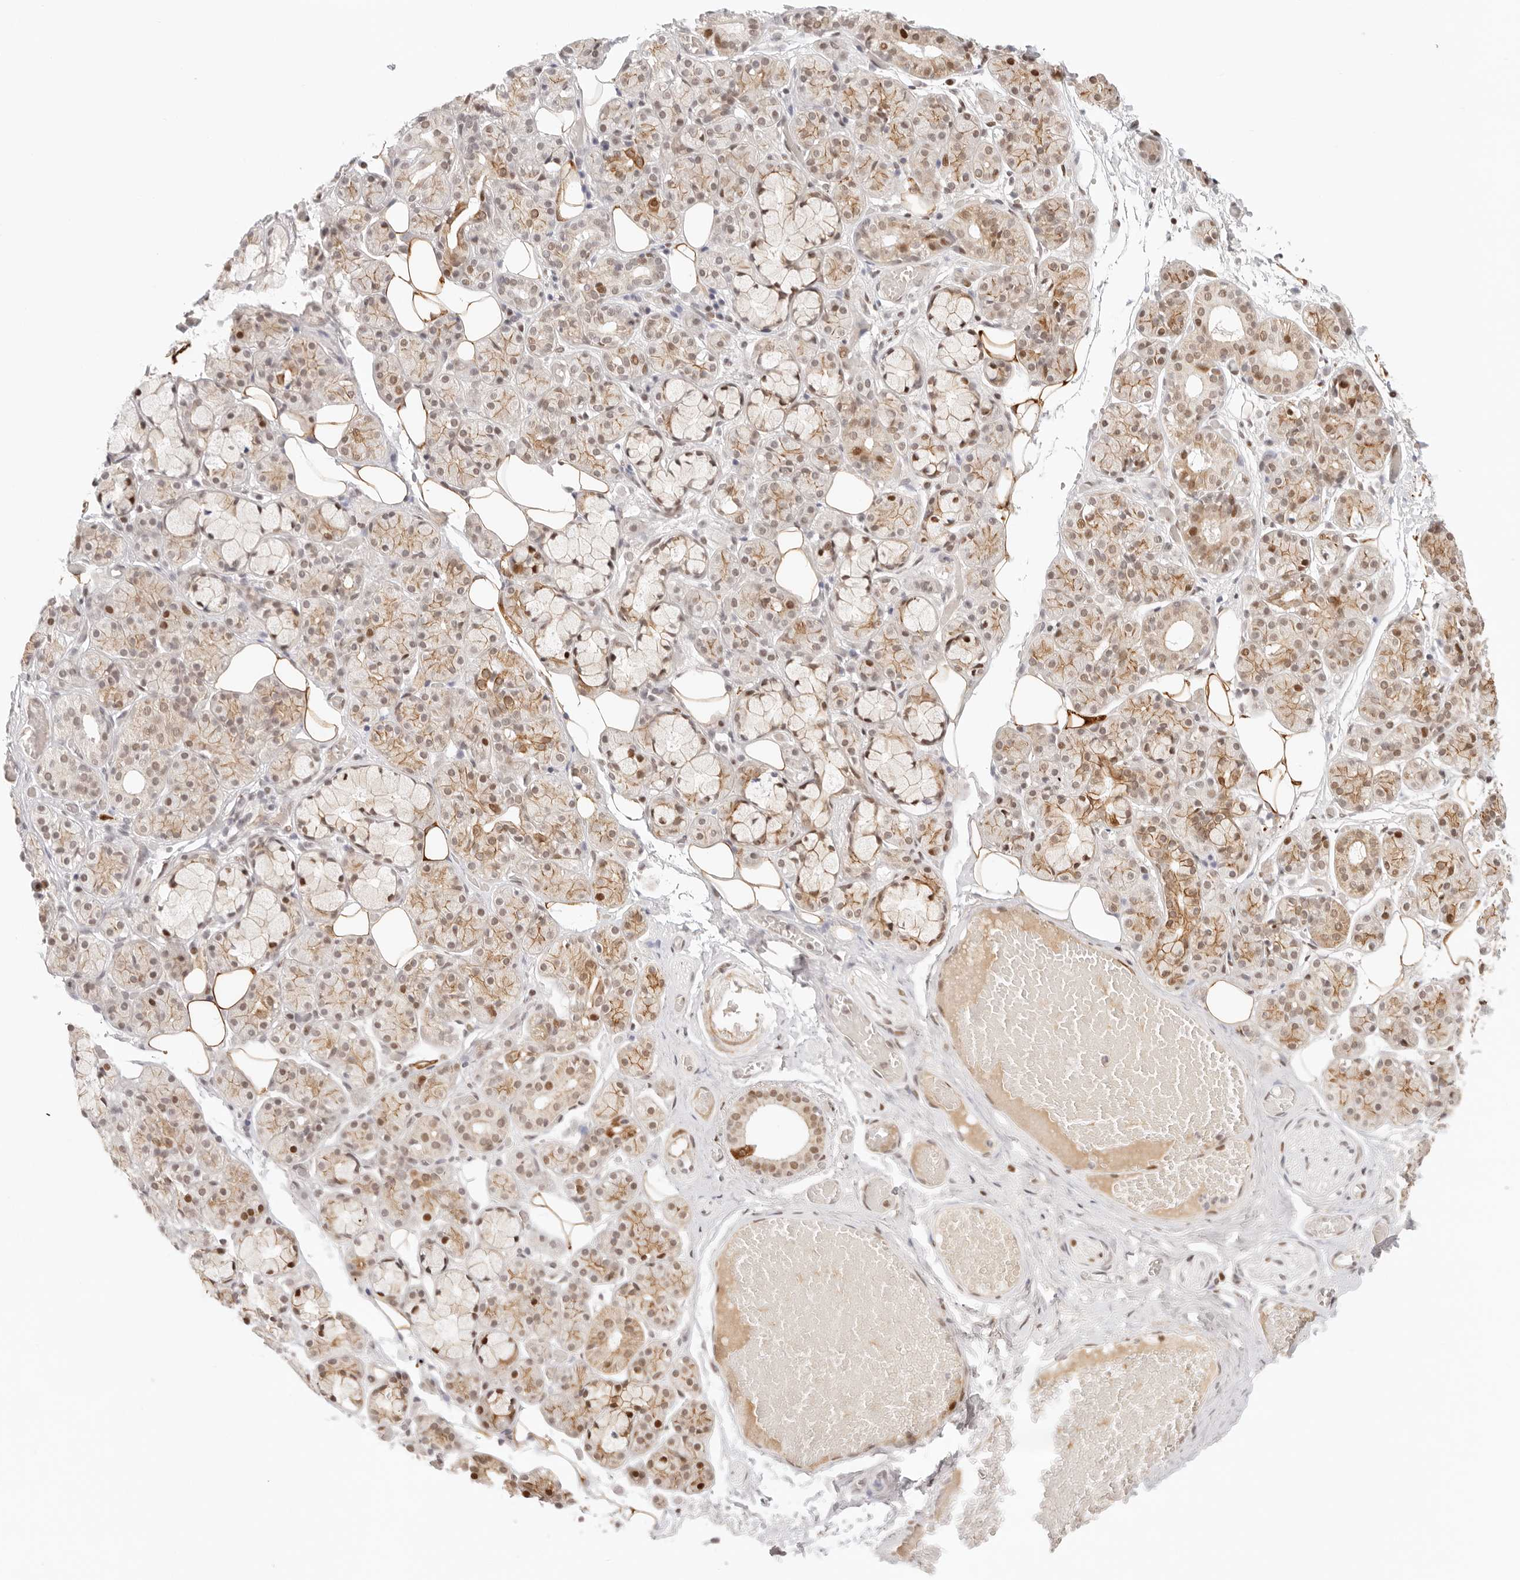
{"staining": {"intensity": "moderate", "quantity": "25%-75%", "location": "cytoplasmic/membranous,nuclear"}, "tissue": "salivary gland", "cell_type": "Glandular cells", "image_type": "normal", "snomed": [{"axis": "morphology", "description": "Normal tissue, NOS"}, {"axis": "topography", "description": "Salivary gland"}], "caption": "Approximately 25%-75% of glandular cells in normal human salivary gland display moderate cytoplasmic/membranous,nuclear protein expression as visualized by brown immunohistochemical staining.", "gene": "HOXC5", "patient": {"sex": "male", "age": 63}}